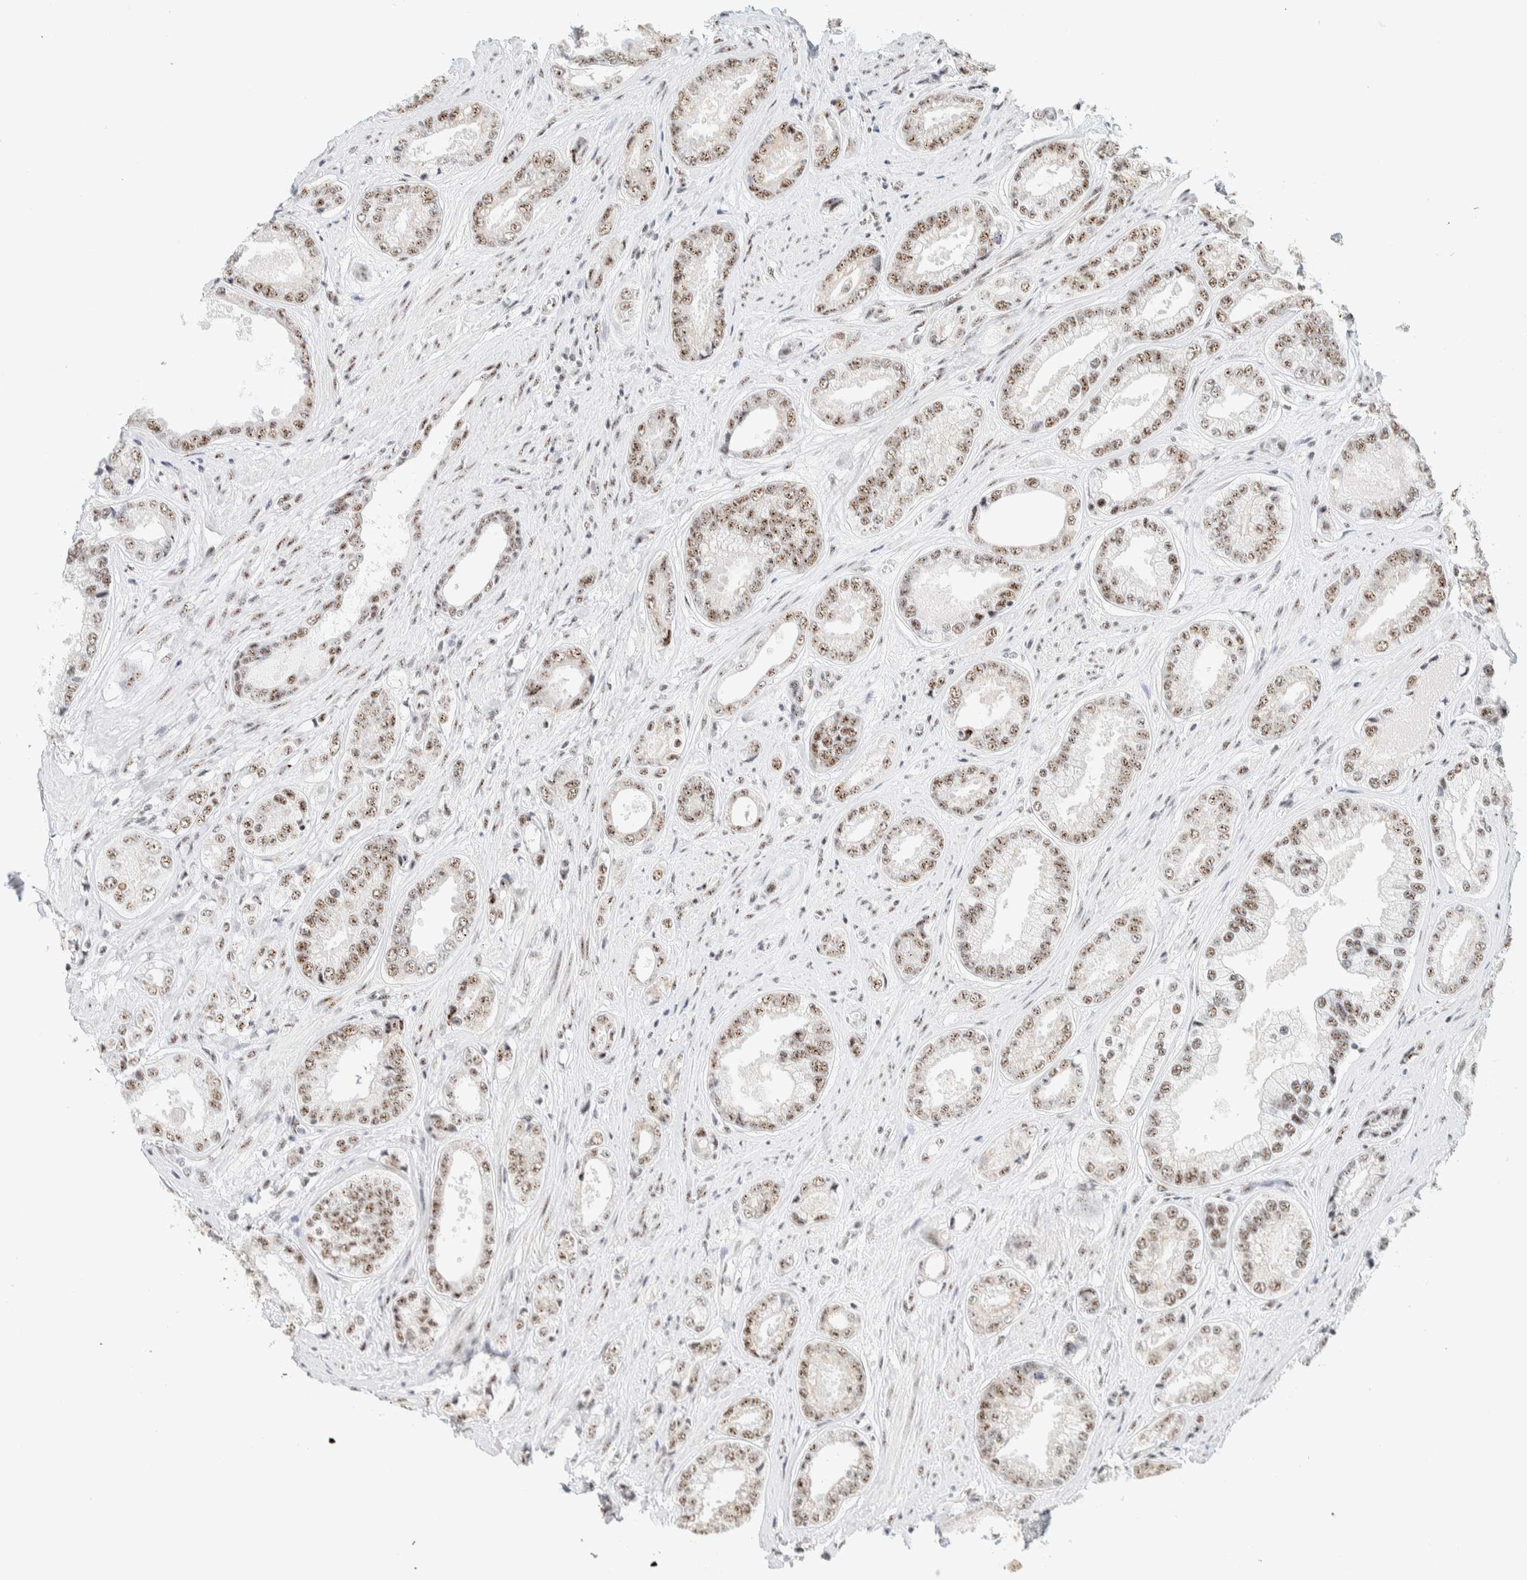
{"staining": {"intensity": "weak", "quantity": ">75%", "location": "nuclear"}, "tissue": "prostate cancer", "cell_type": "Tumor cells", "image_type": "cancer", "snomed": [{"axis": "morphology", "description": "Adenocarcinoma, High grade"}, {"axis": "topography", "description": "Prostate"}], "caption": "Immunohistochemical staining of human prostate cancer (high-grade adenocarcinoma) demonstrates low levels of weak nuclear expression in approximately >75% of tumor cells.", "gene": "SON", "patient": {"sex": "male", "age": 61}}